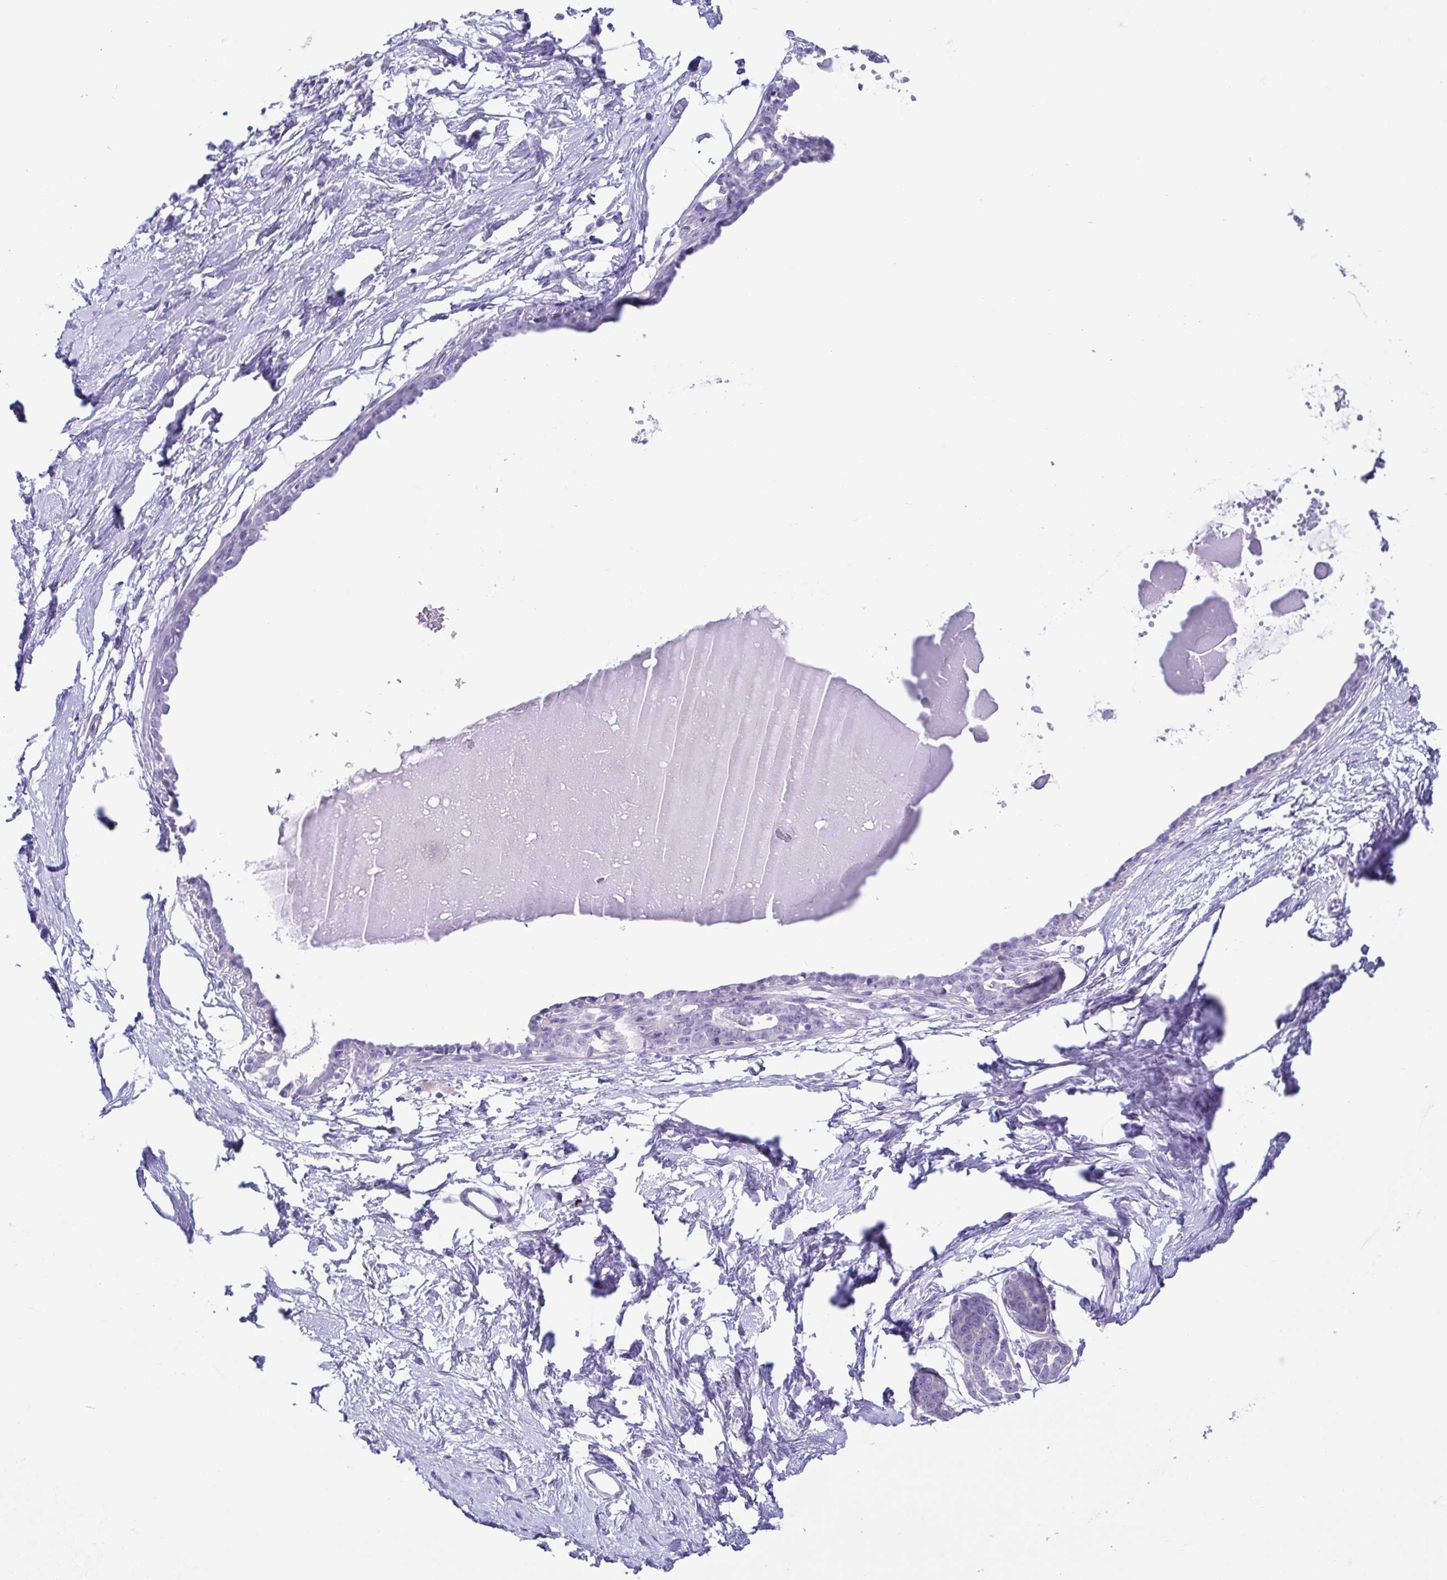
{"staining": {"intensity": "negative", "quantity": "none", "location": "none"}, "tissue": "breast", "cell_type": "Adipocytes", "image_type": "normal", "snomed": [{"axis": "morphology", "description": "Normal tissue, NOS"}, {"axis": "topography", "description": "Breast"}], "caption": "A photomicrograph of breast stained for a protein shows no brown staining in adipocytes. Nuclei are stained in blue.", "gene": "ACTRT3", "patient": {"sex": "female", "age": 45}}